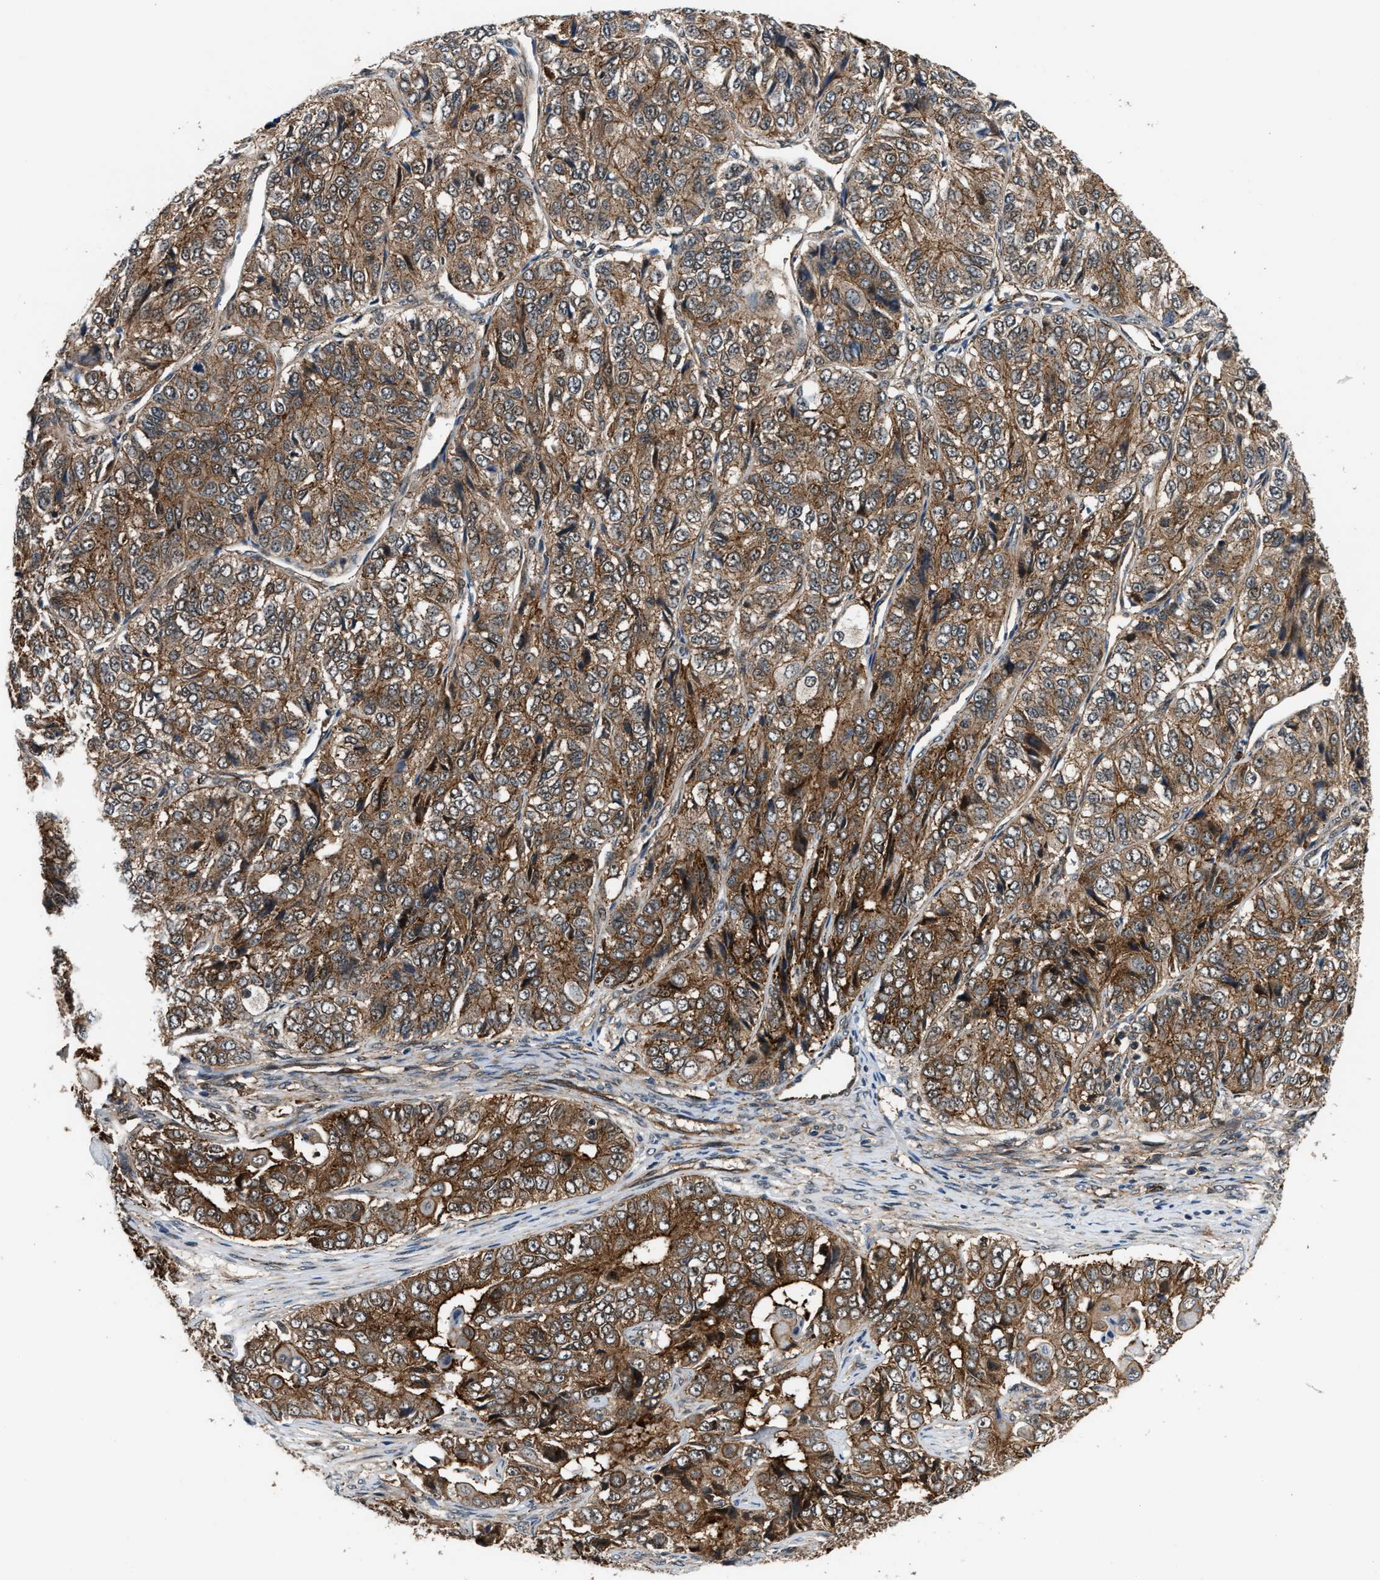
{"staining": {"intensity": "moderate", "quantity": ">75%", "location": "cytoplasmic/membranous"}, "tissue": "ovarian cancer", "cell_type": "Tumor cells", "image_type": "cancer", "snomed": [{"axis": "morphology", "description": "Carcinoma, endometroid"}, {"axis": "topography", "description": "Ovary"}], "caption": "Immunohistochemistry staining of ovarian cancer, which shows medium levels of moderate cytoplasmic/membranous positivity in approximately >75% of tumor cells indicating moderate cytoplasmic/membranous protein expression. The staining was performed using DAB (3,3'-diaminobenzidine) (brown) for protein detection and nuclei were counterstained in hematoxylin (blue).", "gene": "COPS2", "patient": {"sex": "female", "age": 51}}